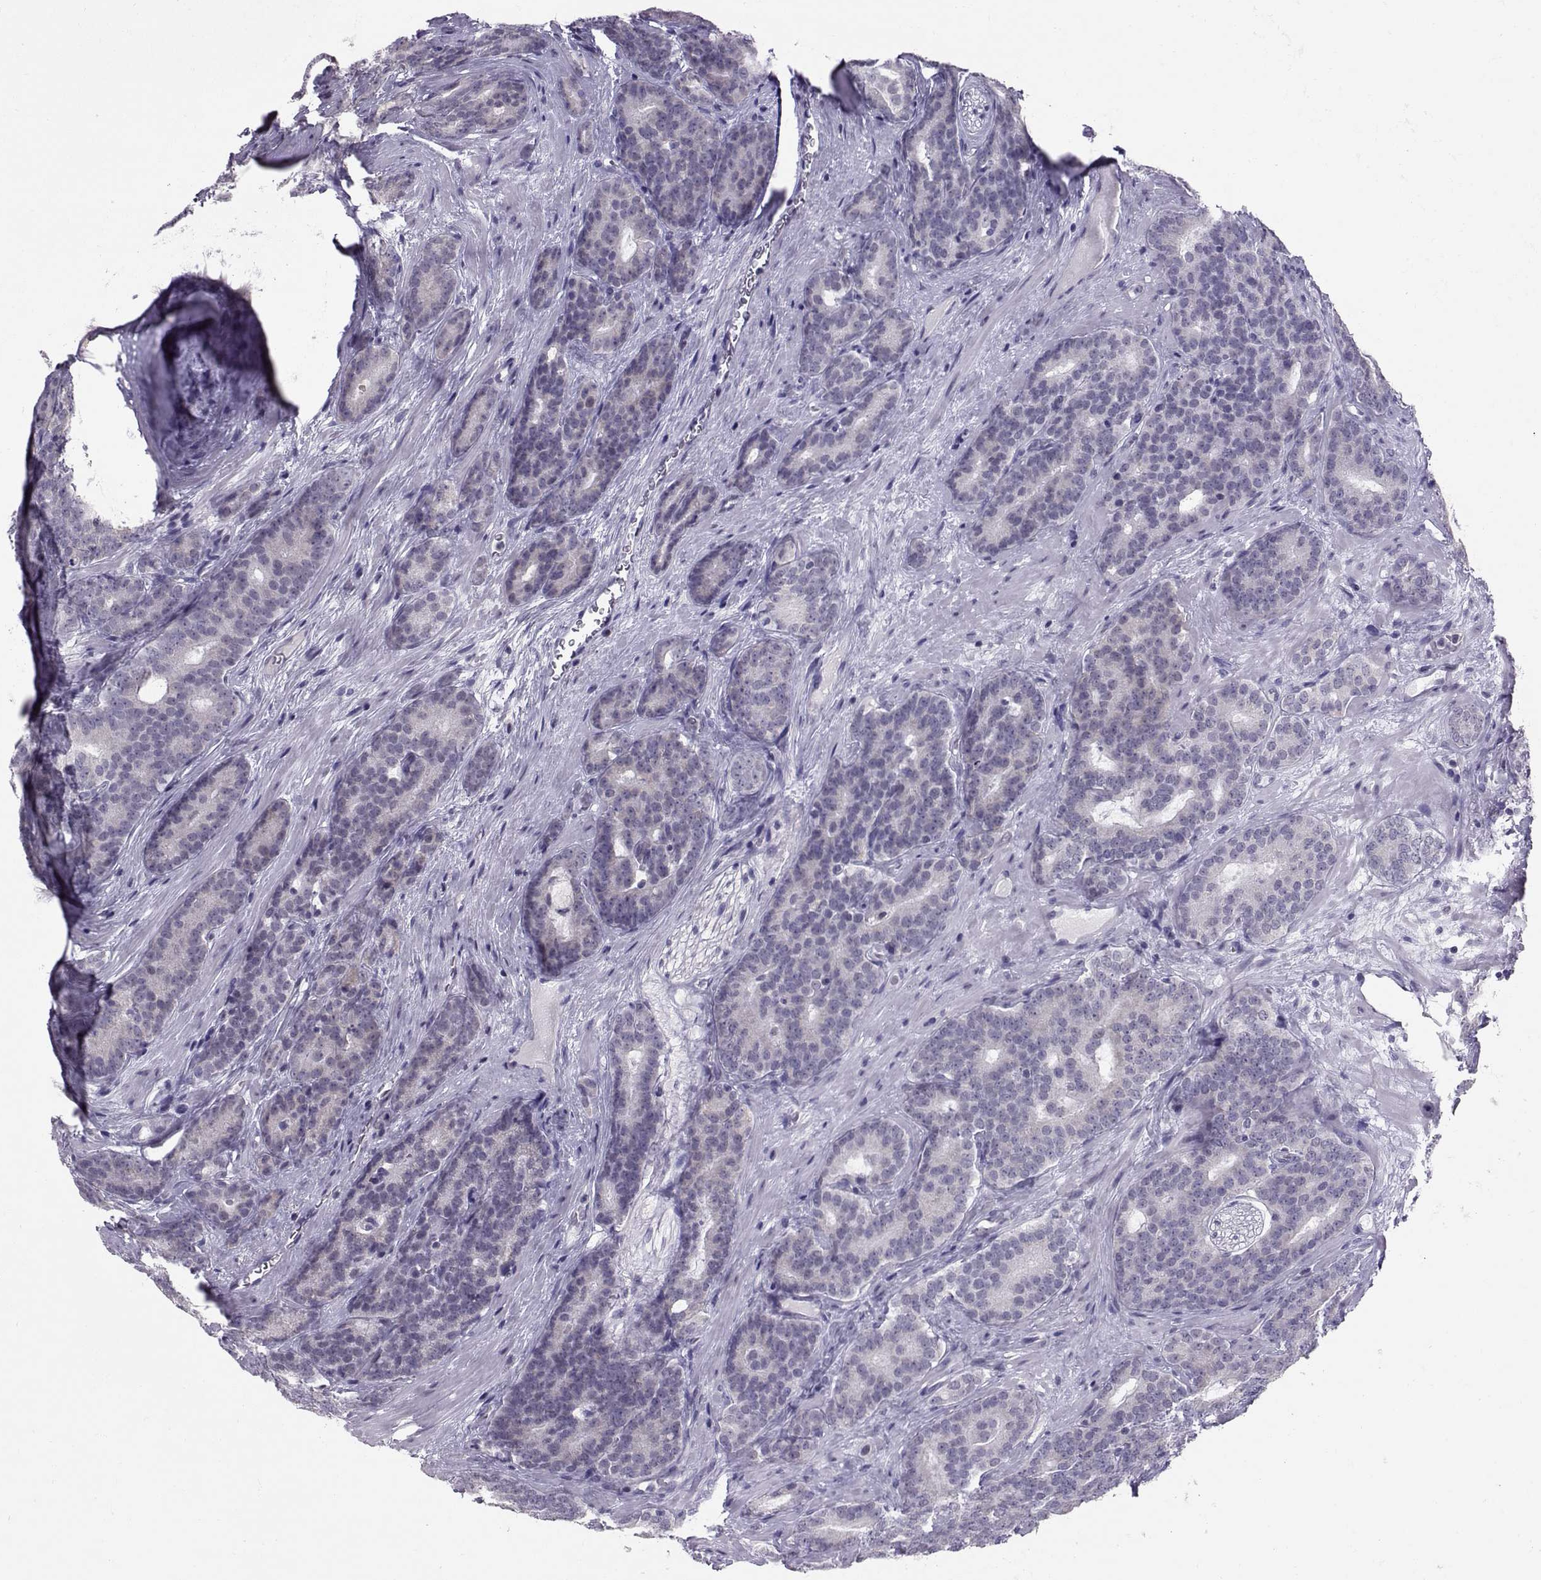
{"staining": {"intensity": "negative", "quantity": "none", "location": "none"}, "tissue": "prostate cancer", "cell_type": "Tumor cells", "image_type": "cancer", "snomed": [{"axis": "morphology", "description": "Adenocarcinoma, NOS"}, {"axis": "topography", "description": "Prostate"}], "caption": "Prostate cancer stained for a protein using immunohistochemistry demonstrates no expression tumor cells.", "gene": "DNAAF1", "patient": {"sex": "male", "age": 71}}